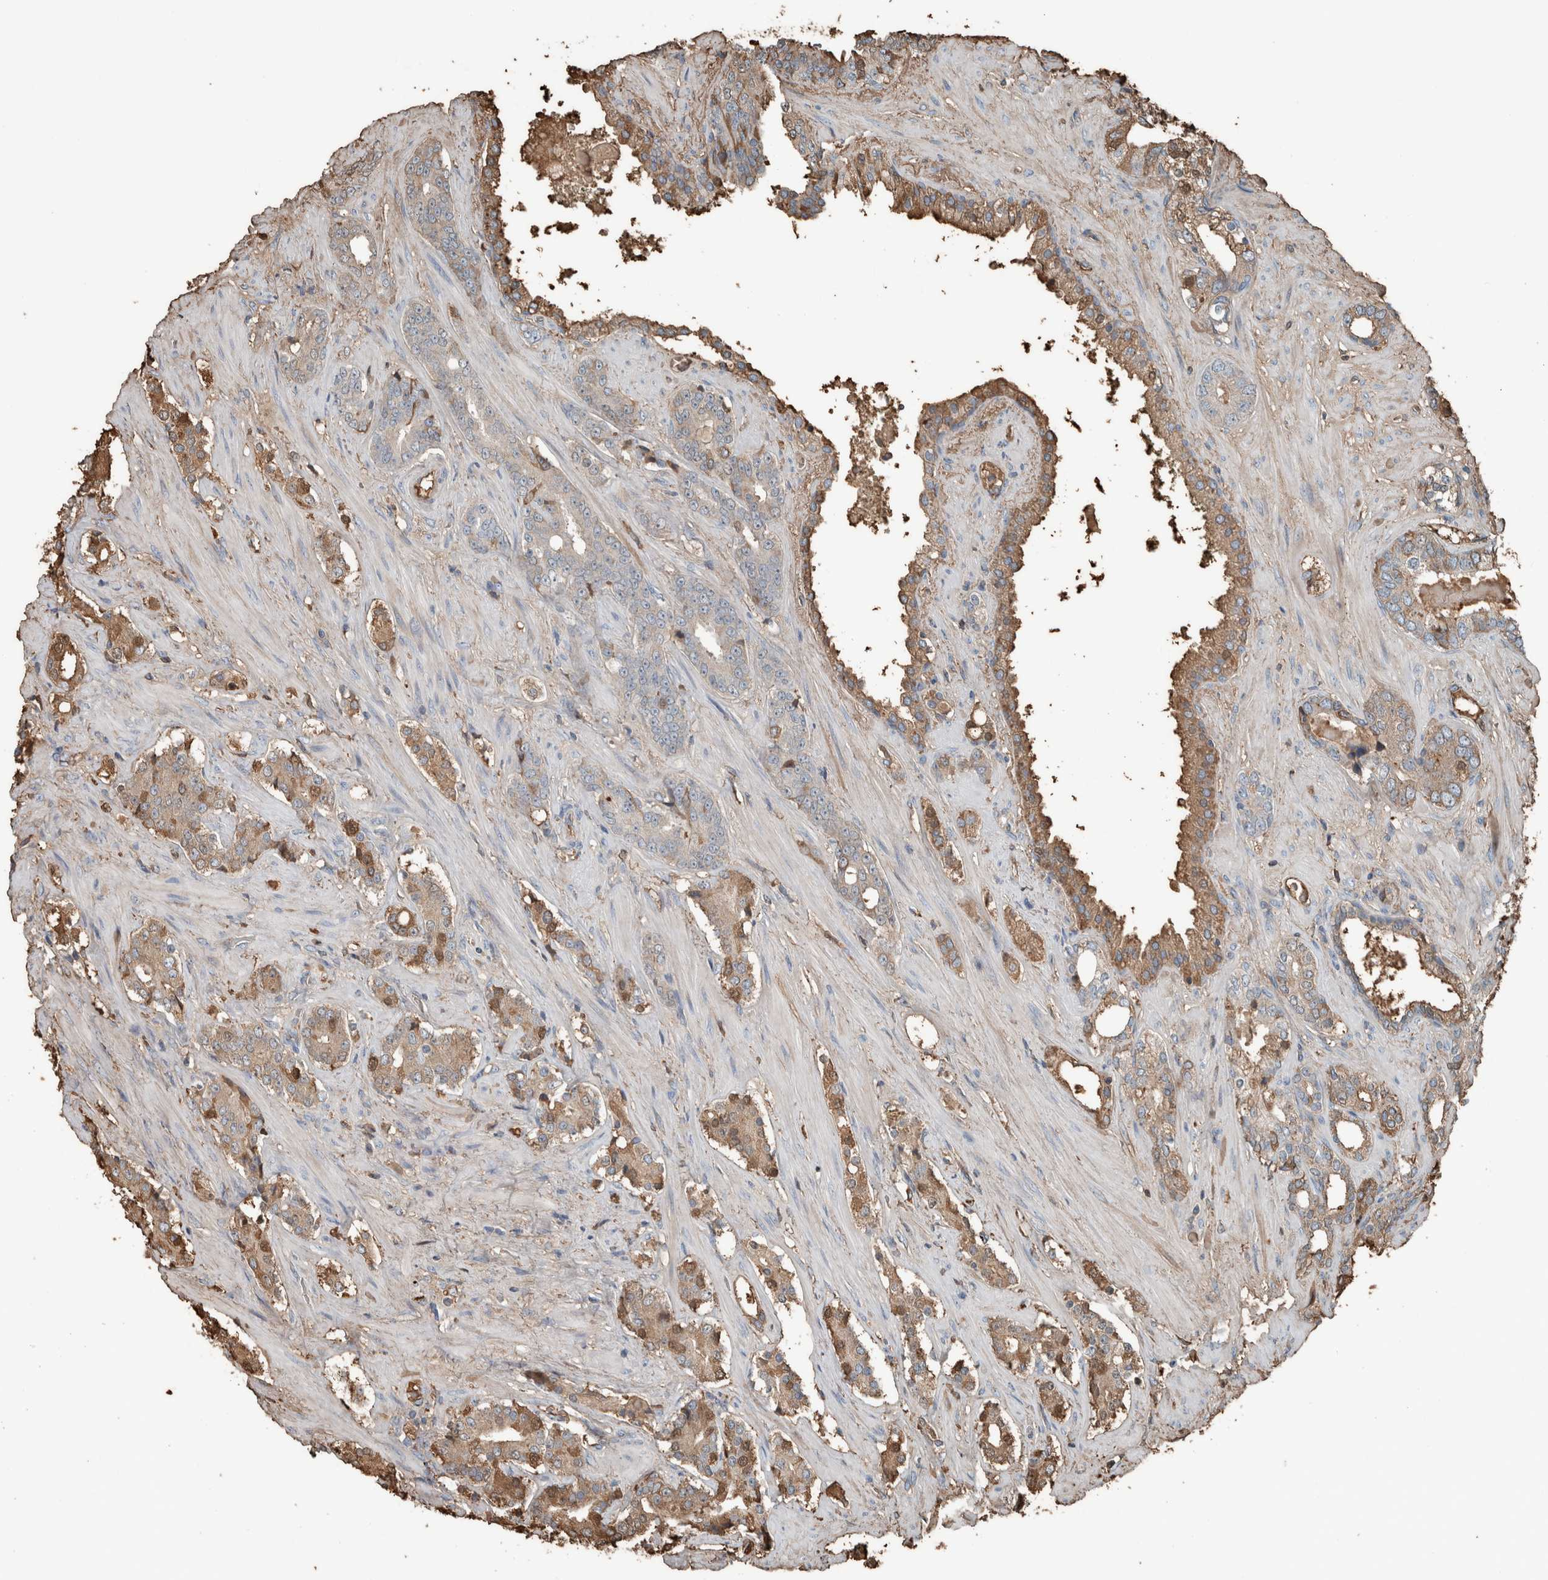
{"staining": {"intensity": "moderate", "quantity": "25%-75%", "location": "cytoplasmic/membranous"}, "tissue": "prostate cancer", "cell_type": "Tumor cells", "image_type": "cancer", "snomed": [{"axis": "morphology", "description": "Adenocarcinoma, High grade"}, {"axis": "topography", "description": "Prostate"}], "caption": "Immunohistochemical staining of human prostate cancer (adenocarcinoma (high-grade)) exhibits medium levels of moderate cytoplasmic/membranous protein expression in approximately 25%-75% of tumor cells.", "gene": "USP34", "patient": {"sex": "male", "age": 71}}